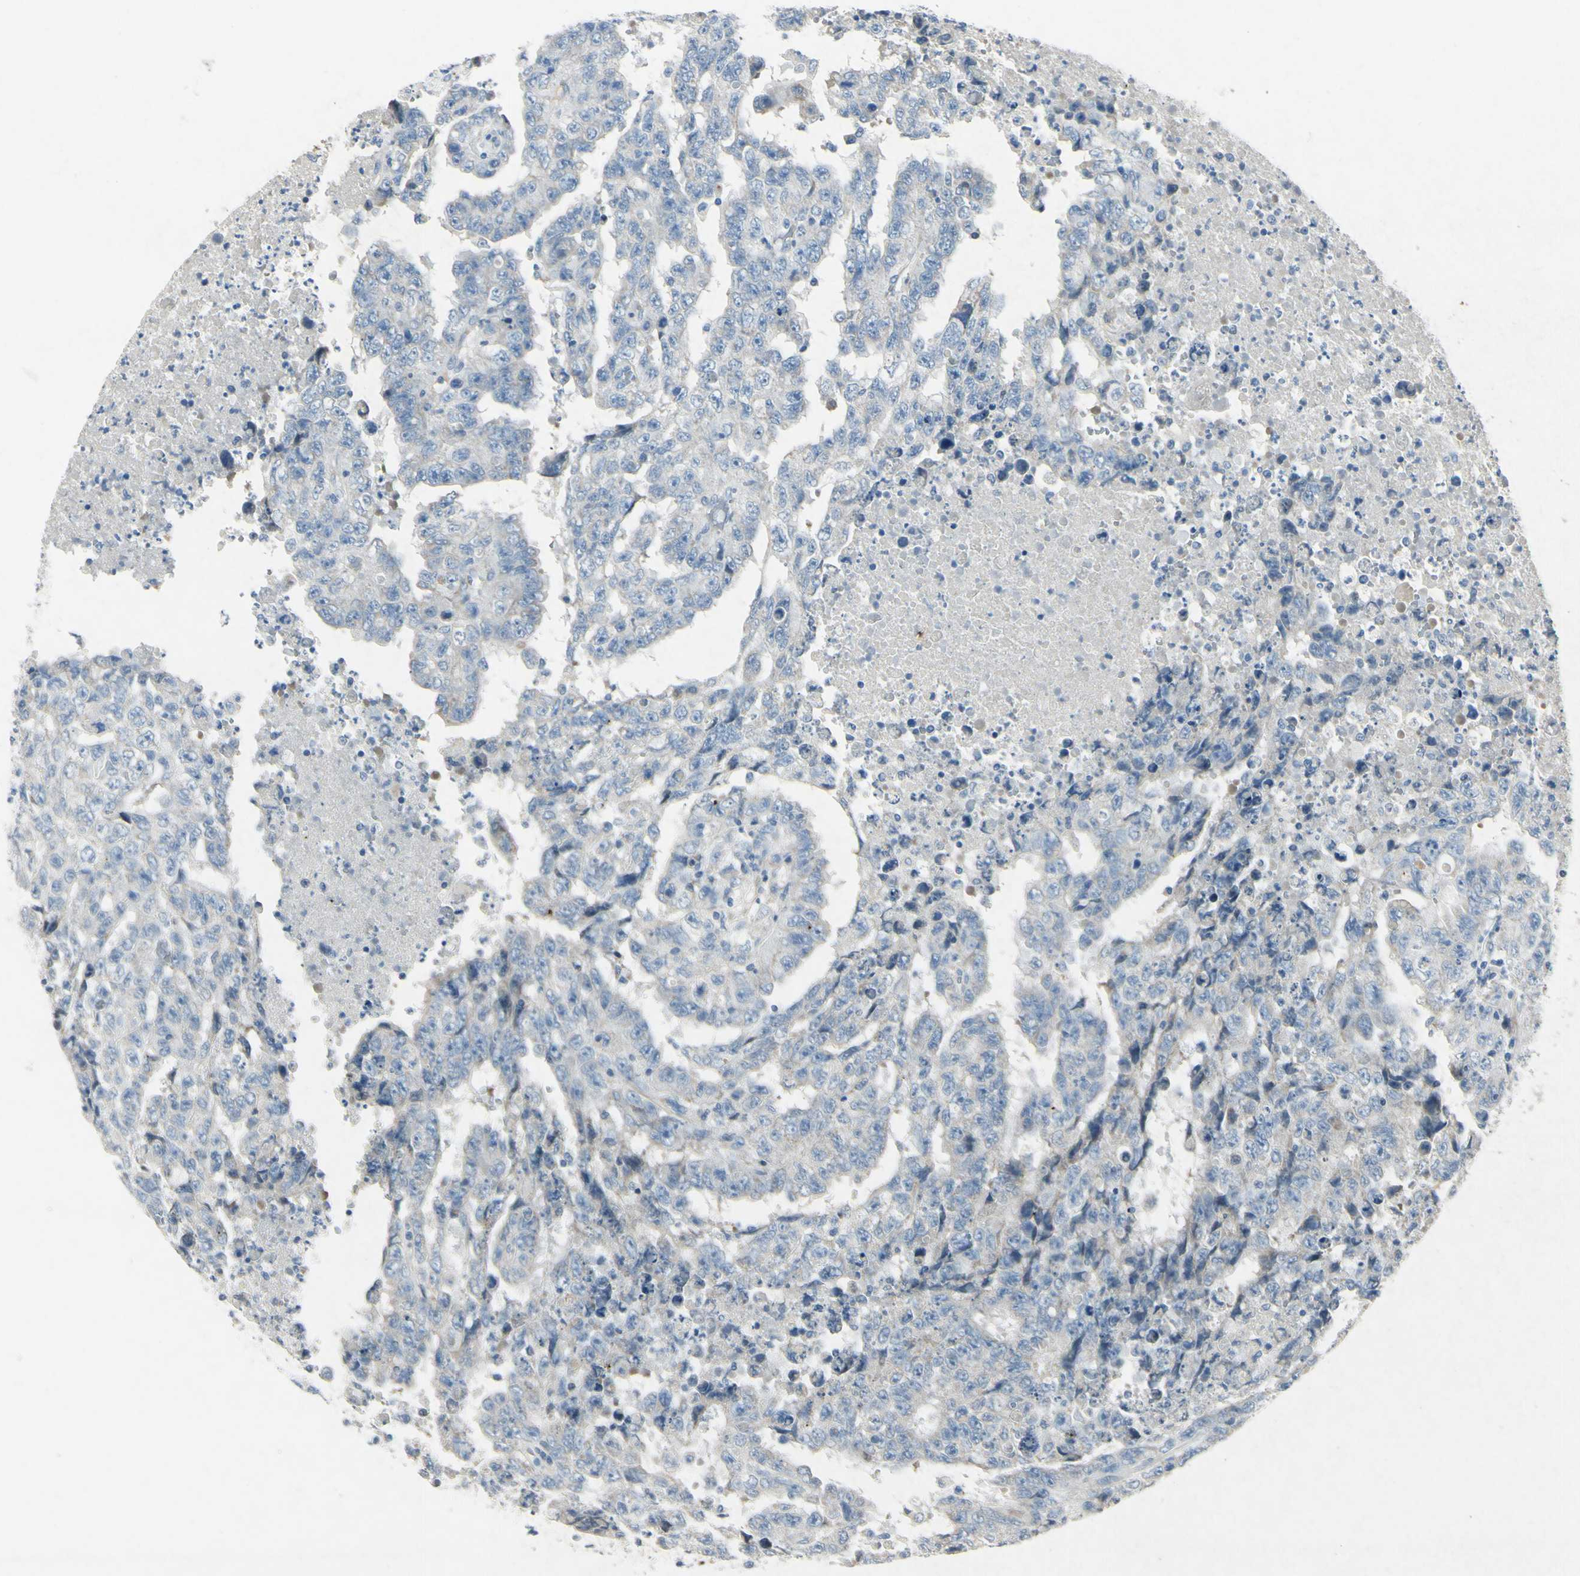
{"staining": {"intensity": "negative", "quantity": "none", "location": "none"}, "tissue": "testis cancer", "cell_type": "Tumor cells", "image_type": "cancer", "snomed": [{"axis": "morphology", "description": "Necrosis, NOS"}, {"axis": "morphology", "description": "Carcinoma, Embryonal, NOS"}, {"axis": "topography", "description": "Testis"}], "caption": "Tumor cells show no significant staining in testis embryonal carcinoma.", "gene": "SNAP91", "patient": {"sex": "male", "age": 19}}